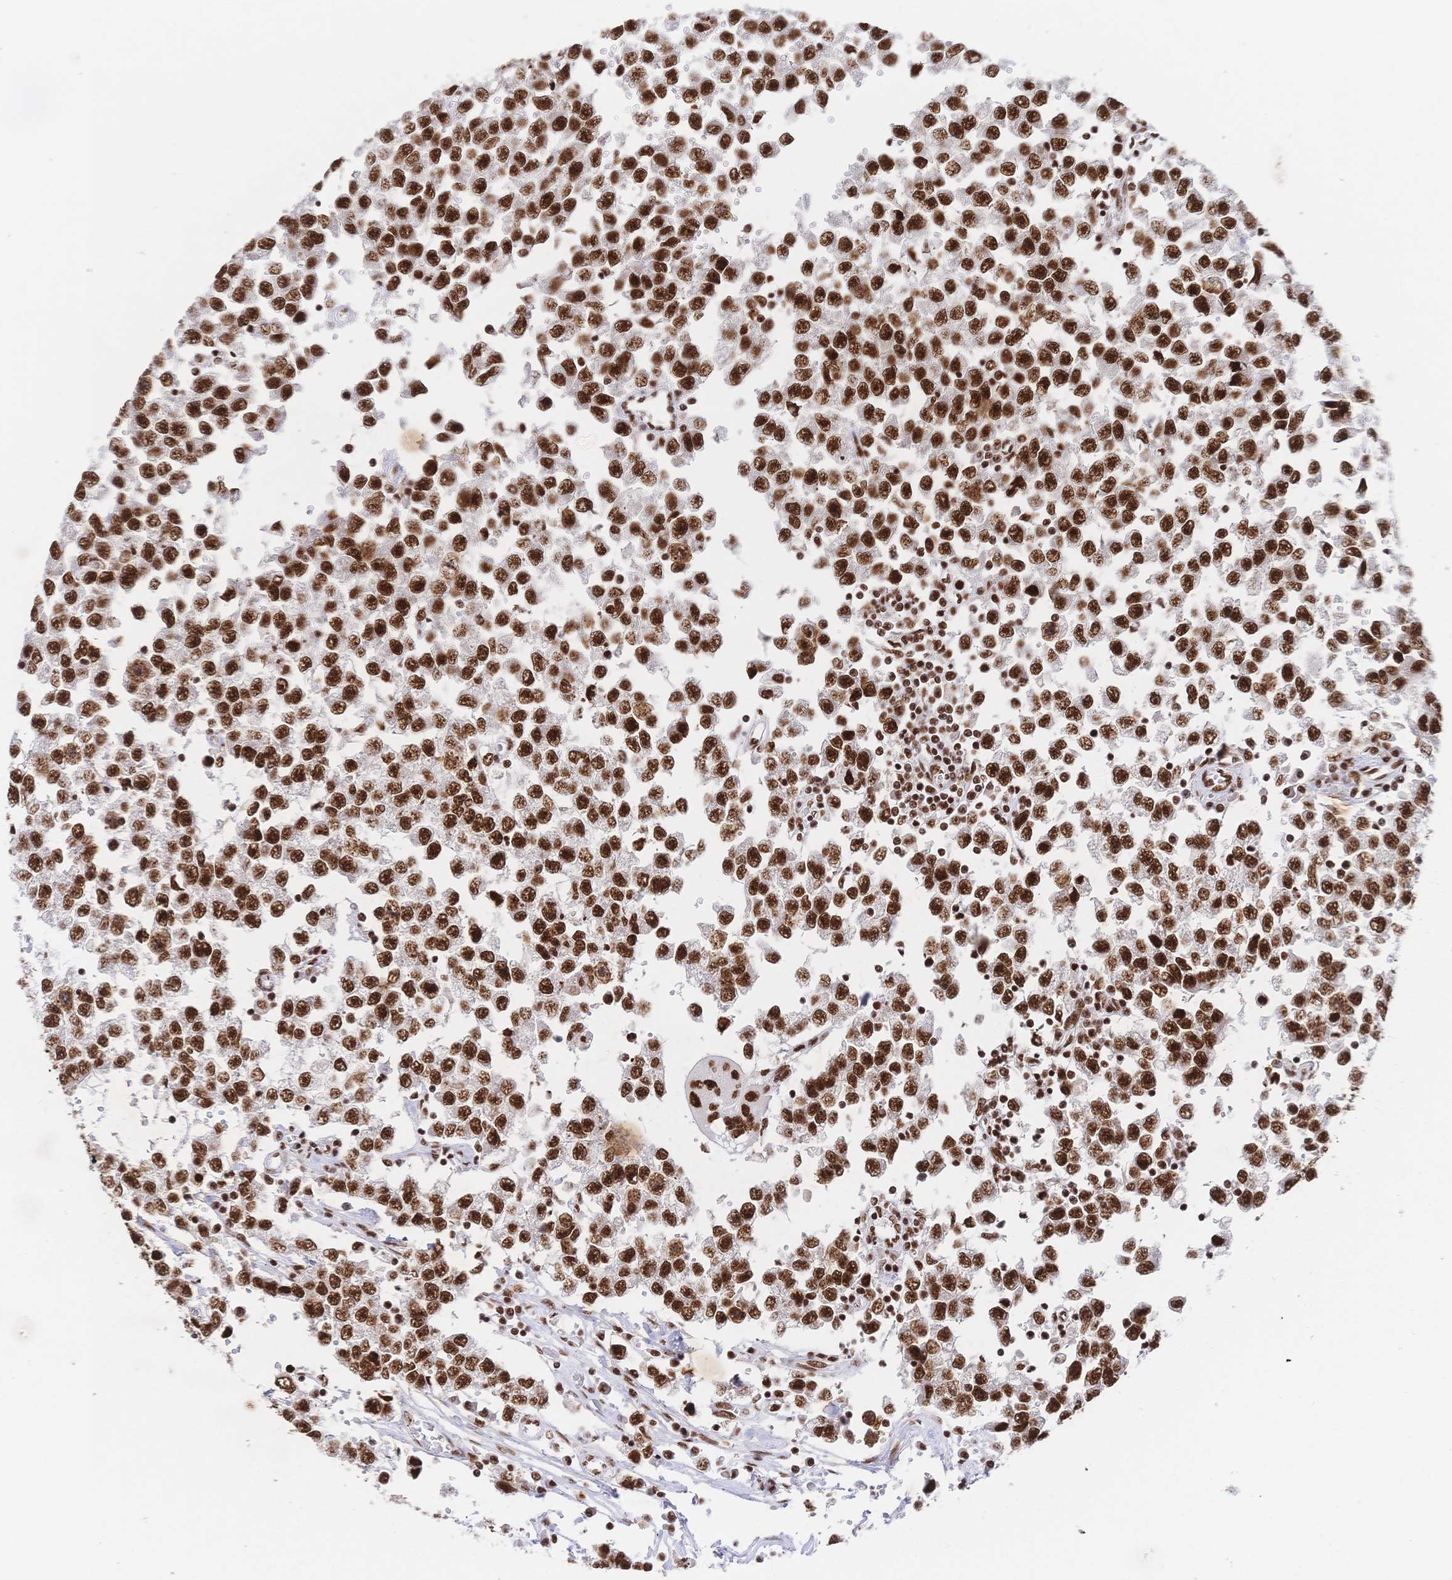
{"staining": {"intensity": "strong", "quantity": ">75%", "location": "nuclear"}, "tissue": "testis cancer", "cell_type": "Tumor cells", "image_type": "cancer", "snomed": [{"axis": "morphology", "description": "Seminoma, NOS"}, {"axis": "topography", "description": "Testis"}], "caption": "High-magnification brightfield microscopy of testis cancer (seminoma) stained with DAB (brown) and counterstained with hematoxylin (blue). tumor cells exhibit strong nuclear expression is identified in approximately>75% of cells. (brown staining indicates protein expression, while blue staining denotes nuclei).", "gene": "SRSF1", "patient": {"sex": "male", "age": 34}}